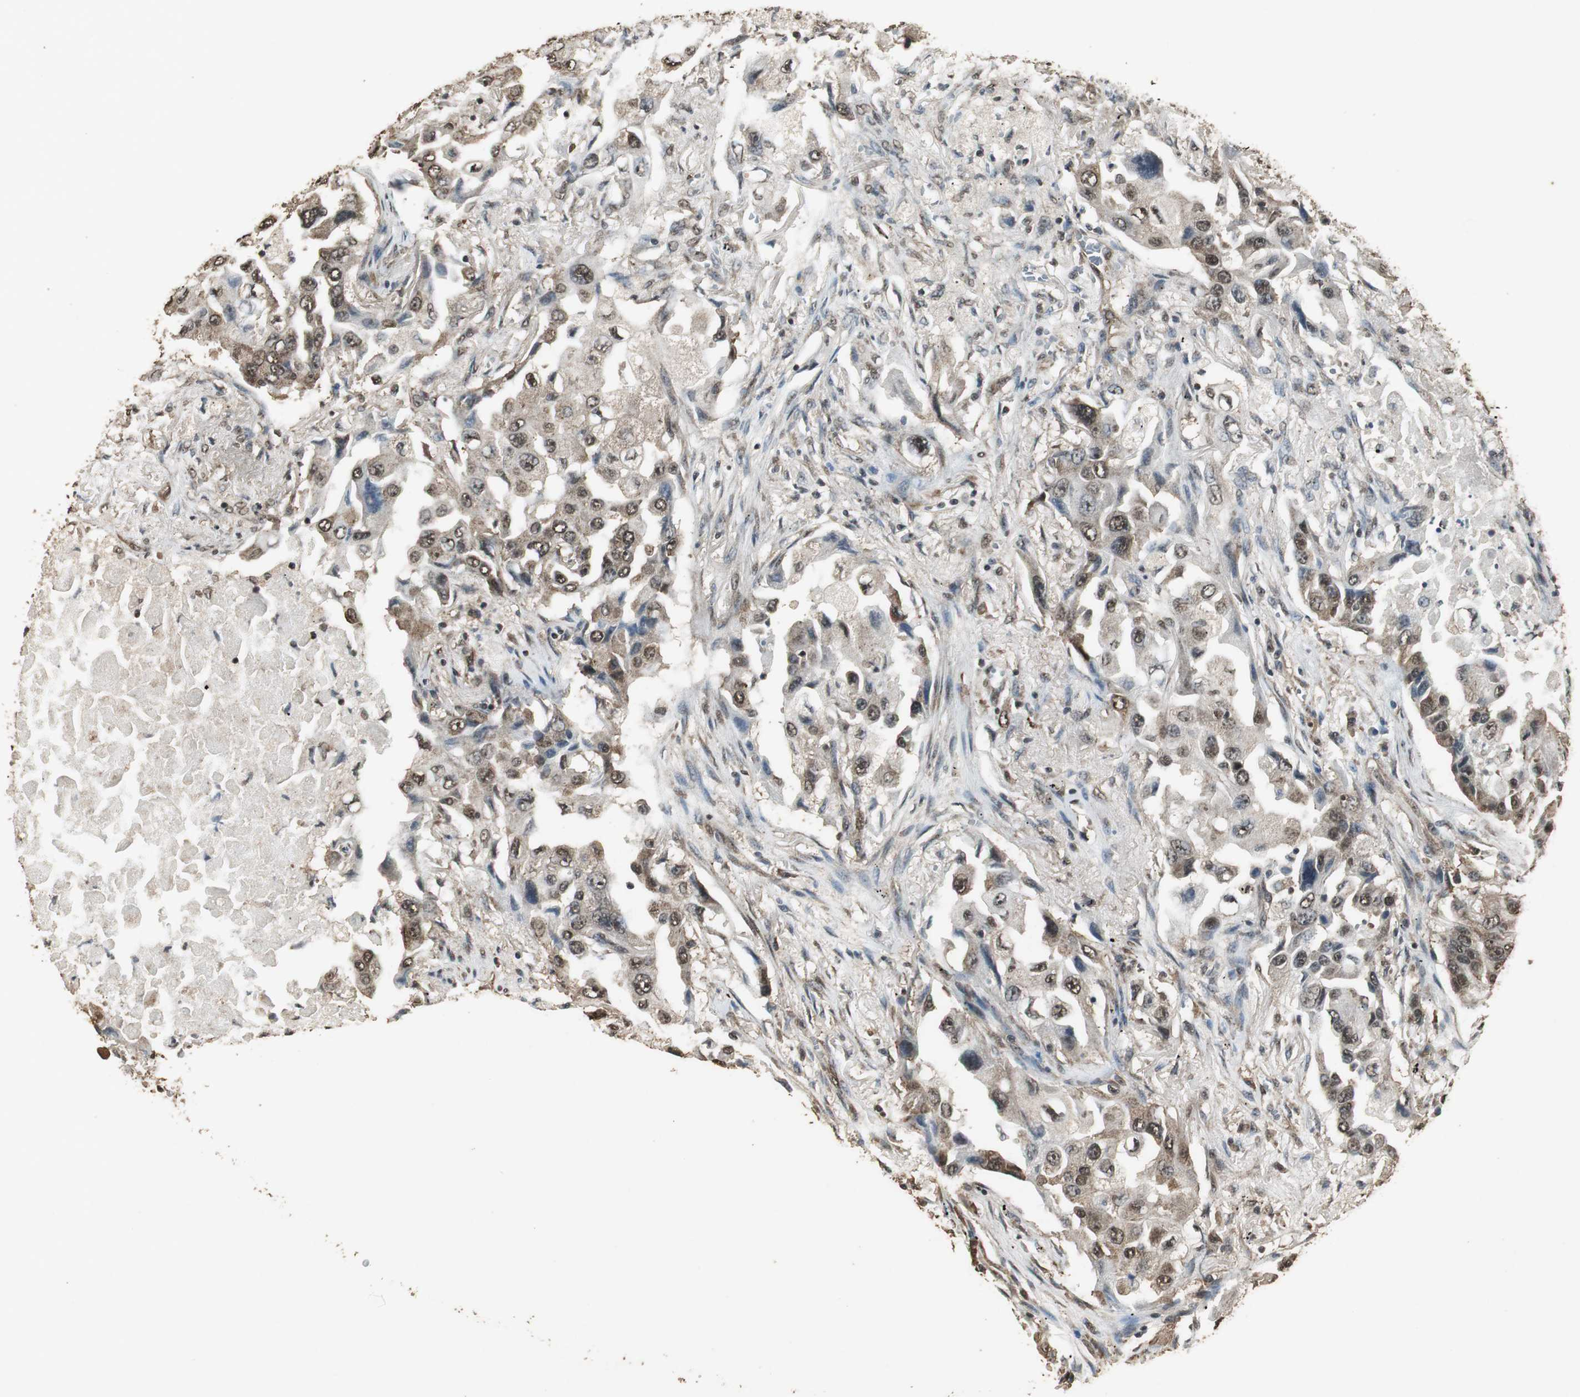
{"staining": {"intensity": "moderate", "quantity": ">75%", "location": "cytoplasmic/membranous,nuclear"}, "tissue": "lung cancer", "cell_type": "Tumor cells", "image_type": "cancer", "snomed": [{"axis": "morphology", "description": "Adenocarcinoma, NOS"}, {"axis": "topography", "description": "Lung"}], "caption": "Moderate cytoplasmic/membranous and nuclear positivity is appreciated in about >75% of tumor cells in lung adenocarcinoma.", "gene": "PPP1R13B", "patient": {"sex": "female", "age": 65}}